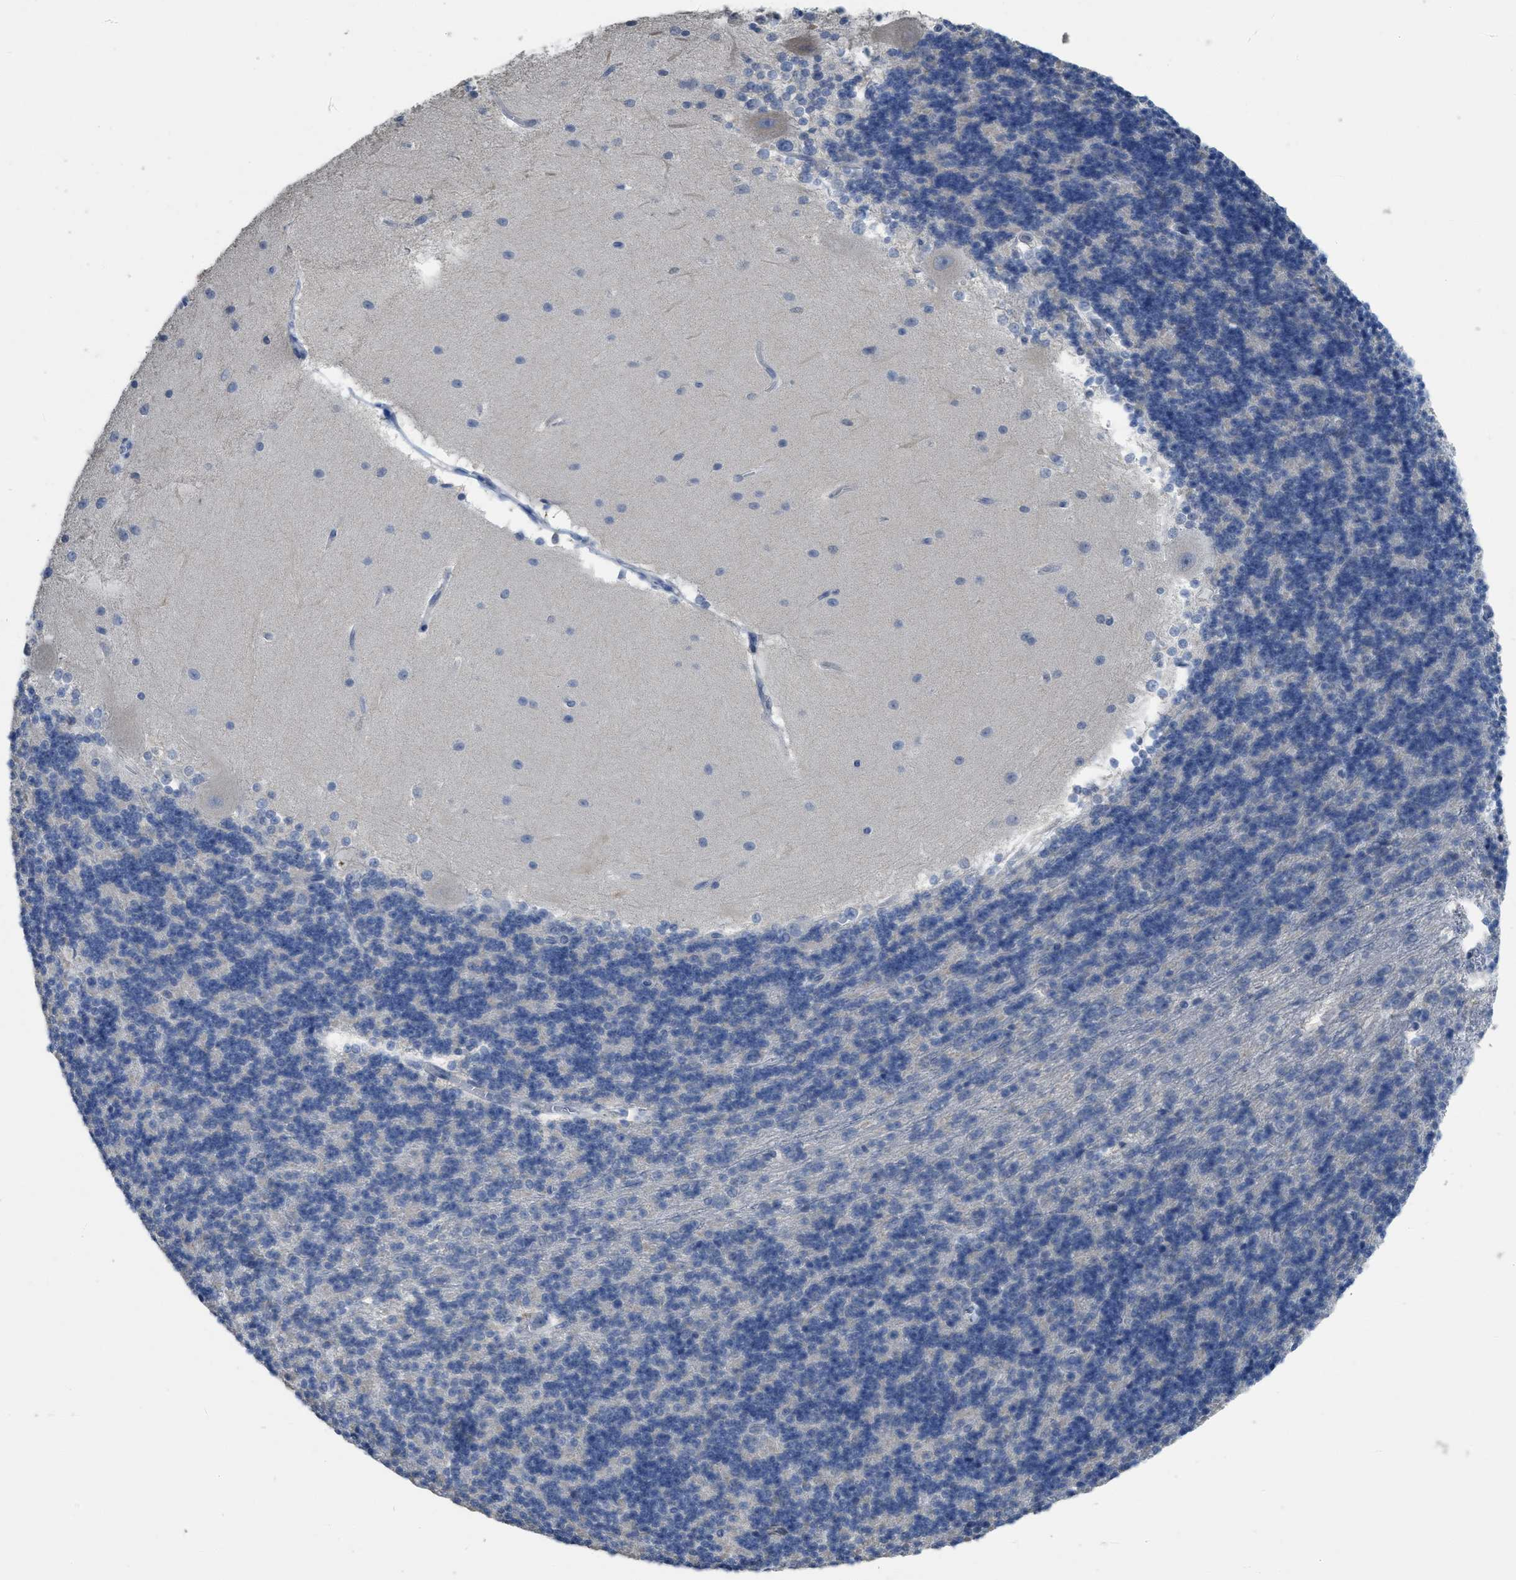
{"staining": {"intensity": "negative", "quantity": "none", "location": "none"}, "tissue": "cerebellum", "cell_type": "Cells in granular layer", "image_type": "normal", "snomed": [{"axis": "morphology", "description": "Normal tissue, NOS"}, {"axis": "topography", "description": "Cerebellum"}], "caption": "IHC histopathology image of normal human cerebellum stained for a protein (brown), which shows no positivity in cells in granular layer.", "gene": "SFXN2", "patient": {"sex": "female", "age": 19}}